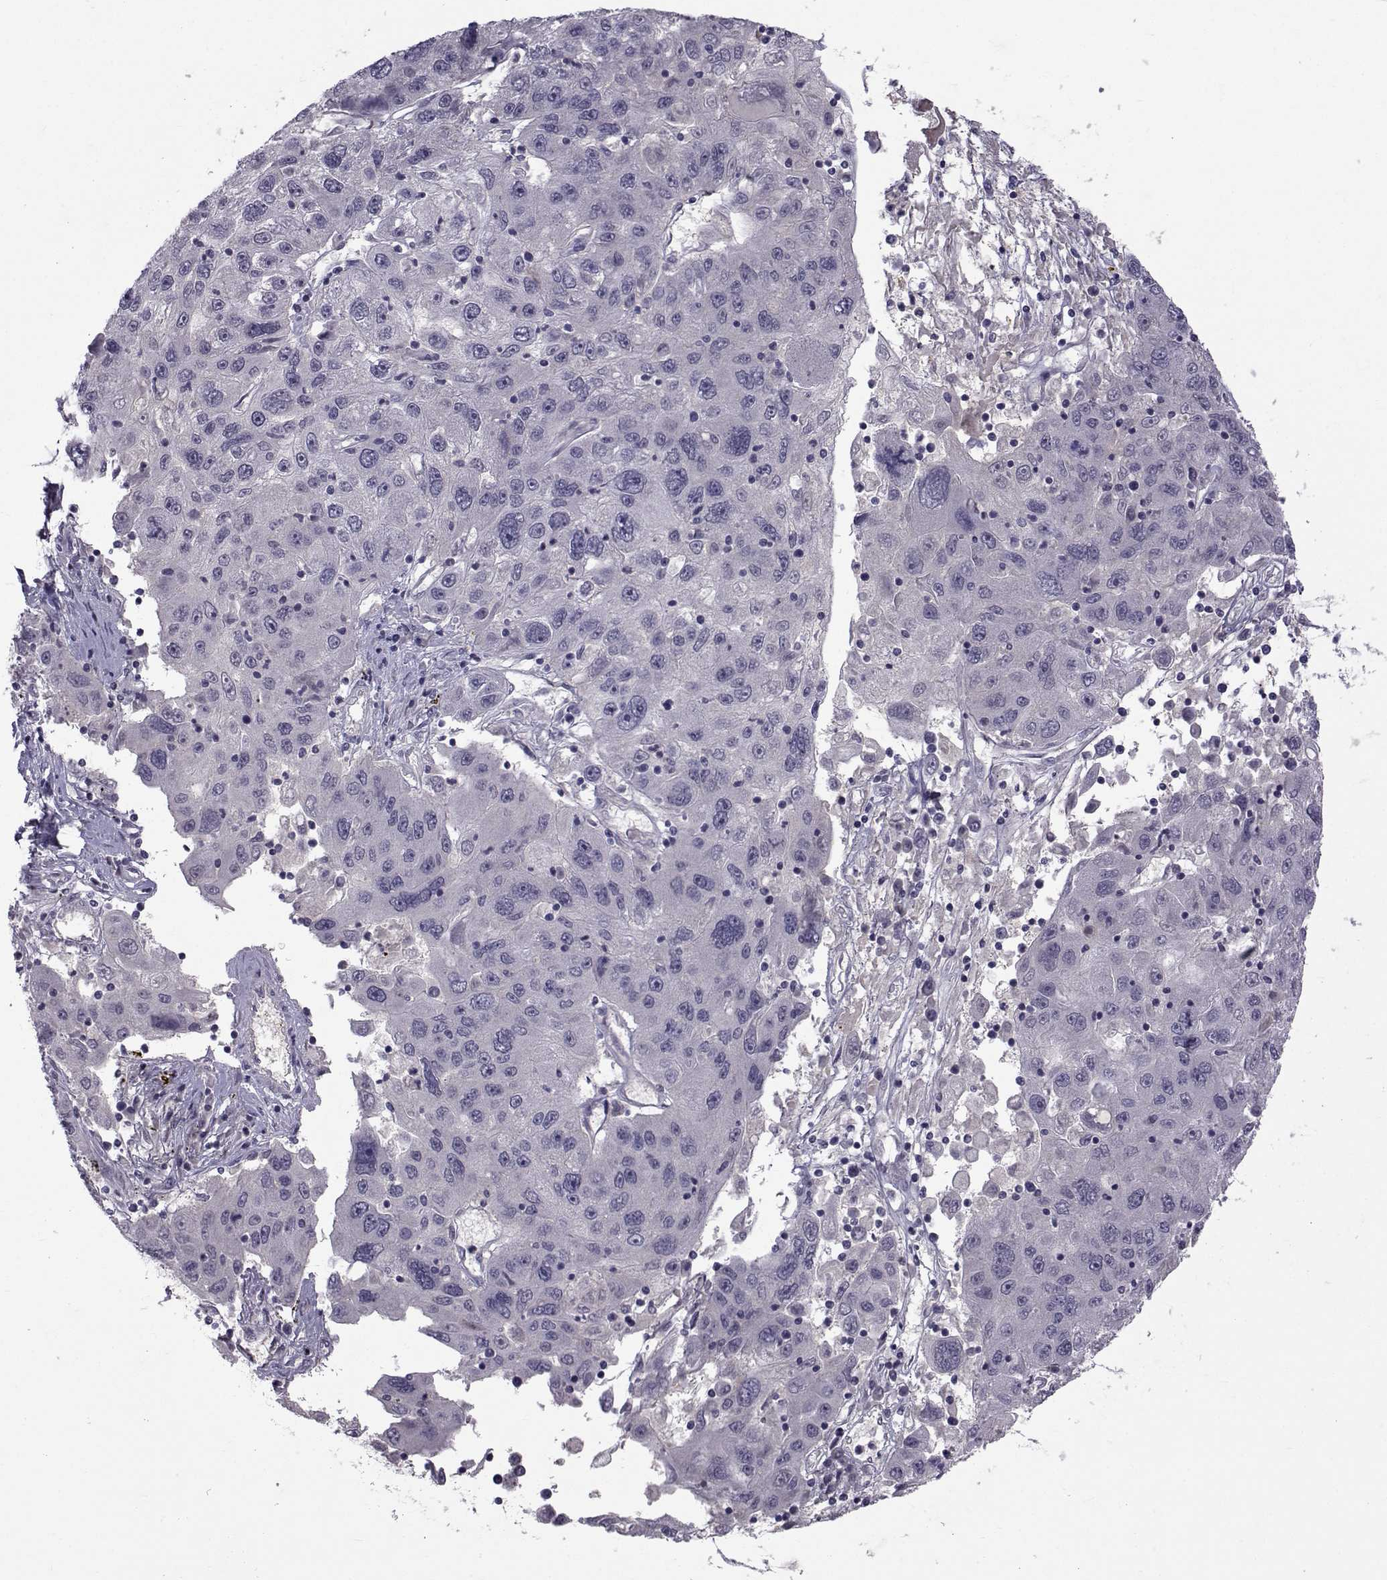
{"staining": {"intensity": "negative", "quantity": "none", "location": "none"}, "tissue": "stomach cancer", "cell_type": "Tumor cells", "image_type": "cancer", "snomed": [{"axis": "morphology", "description": "Adenocarcinoma, NOS"}, {"axis": "topography", "description": "Stomach"}], "caption": "Immunohistochemistry (IHC) micrograph of neoplastic tissue: human stomach cancer stained with DAB demonstrates no significant protein staining in tumor cells.", "gene": "TNFRSF11B", "patient": {"sex": "male", "age": 56}}